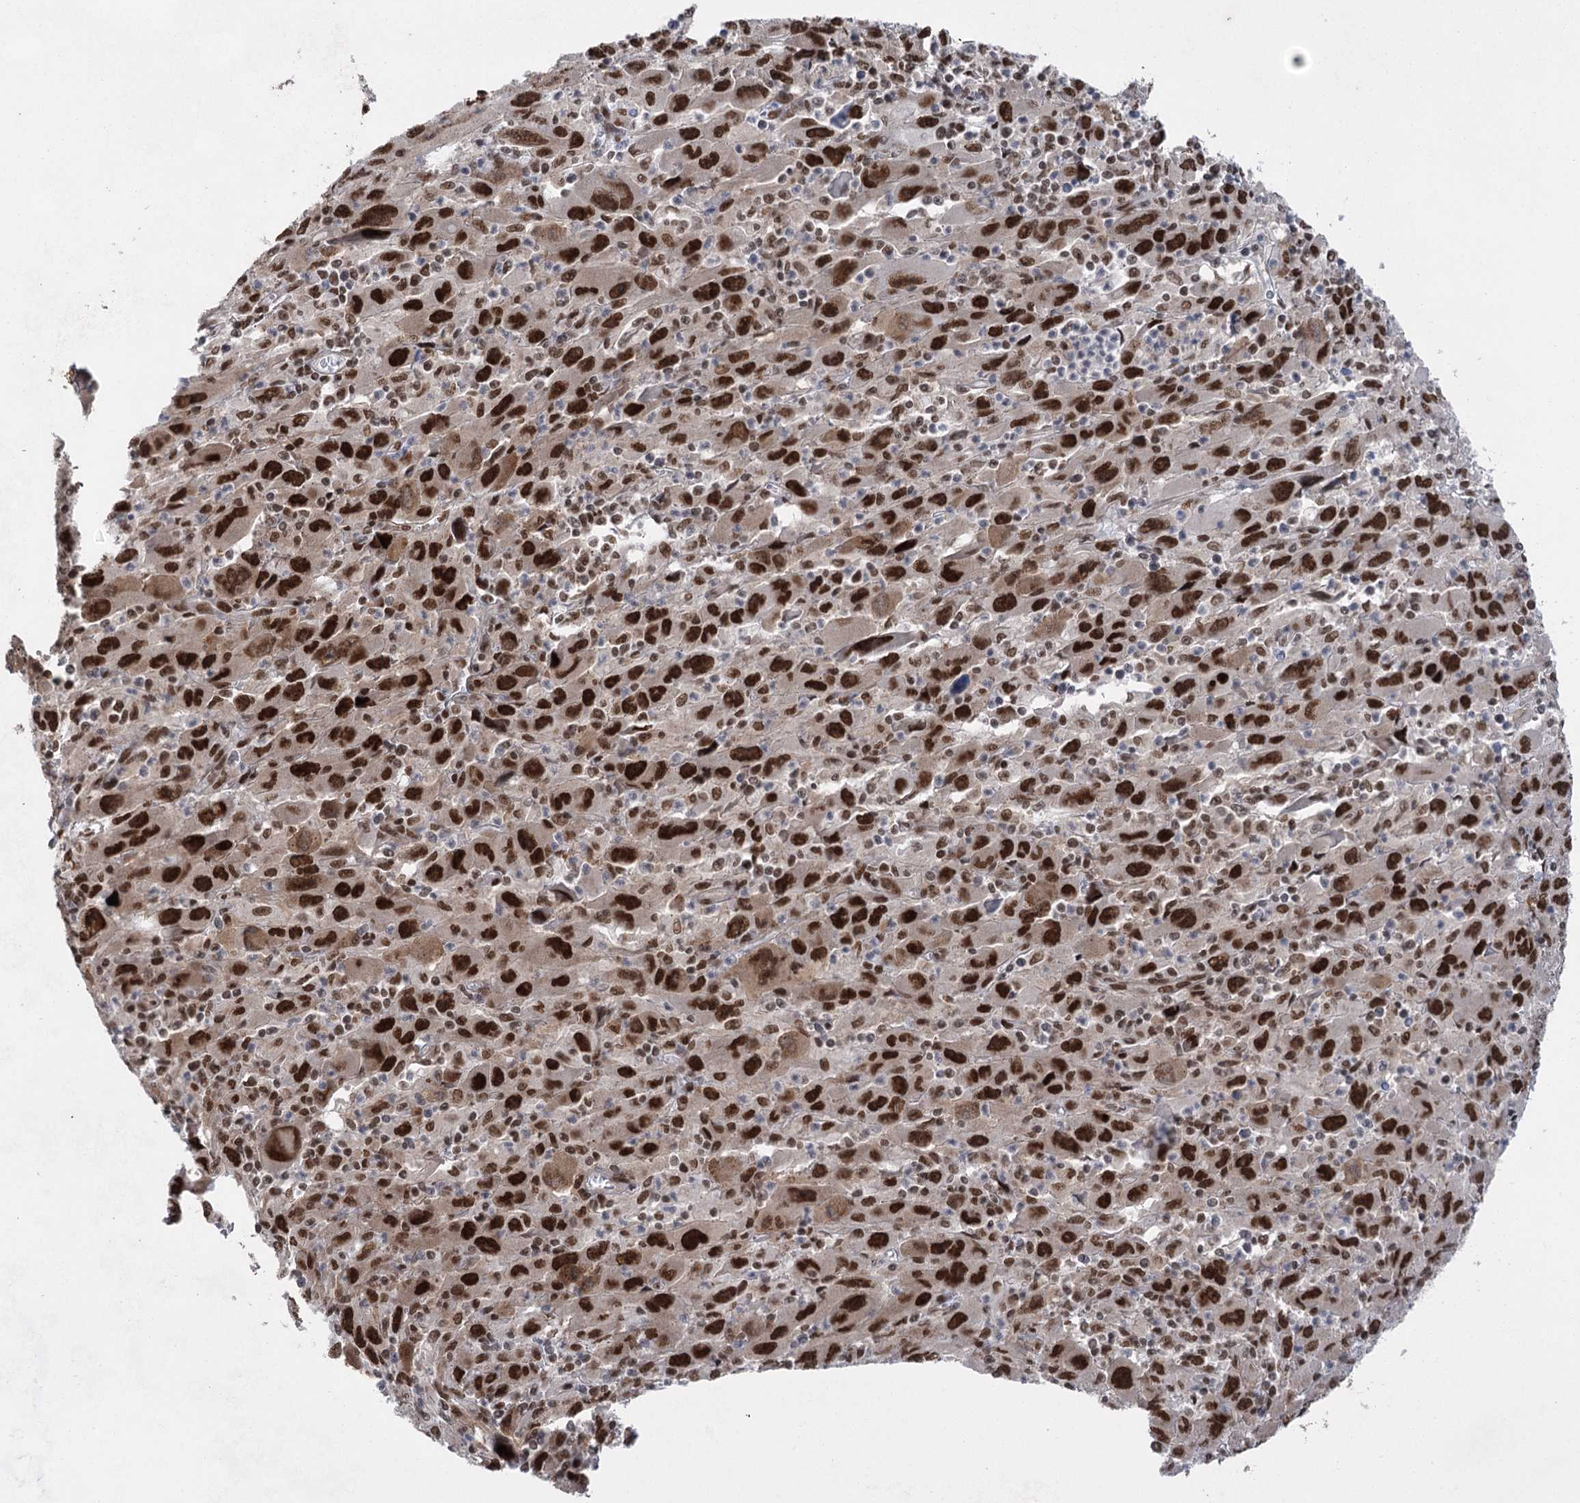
{"staining": {"intensity": "strong", "quantity": ">75%", "location": "nuclear"}, "tissue": "melanoma", "cell_type": "Tumor cells", "image_type": "cancer", "snomed": [{"axis": "morphology", "description": "Malignant melanoma, Metastatic site"}, {"axis": "topography", "description": "Skin"}], "caption": "Human malignant melanoma (metastatic site) stained for a protein (brown) displays strong nuclear positive expression in approximately >75% of tumor cells.", "gene": "ZCCHC8", "patient": {"sex": "female", "age": 56}}